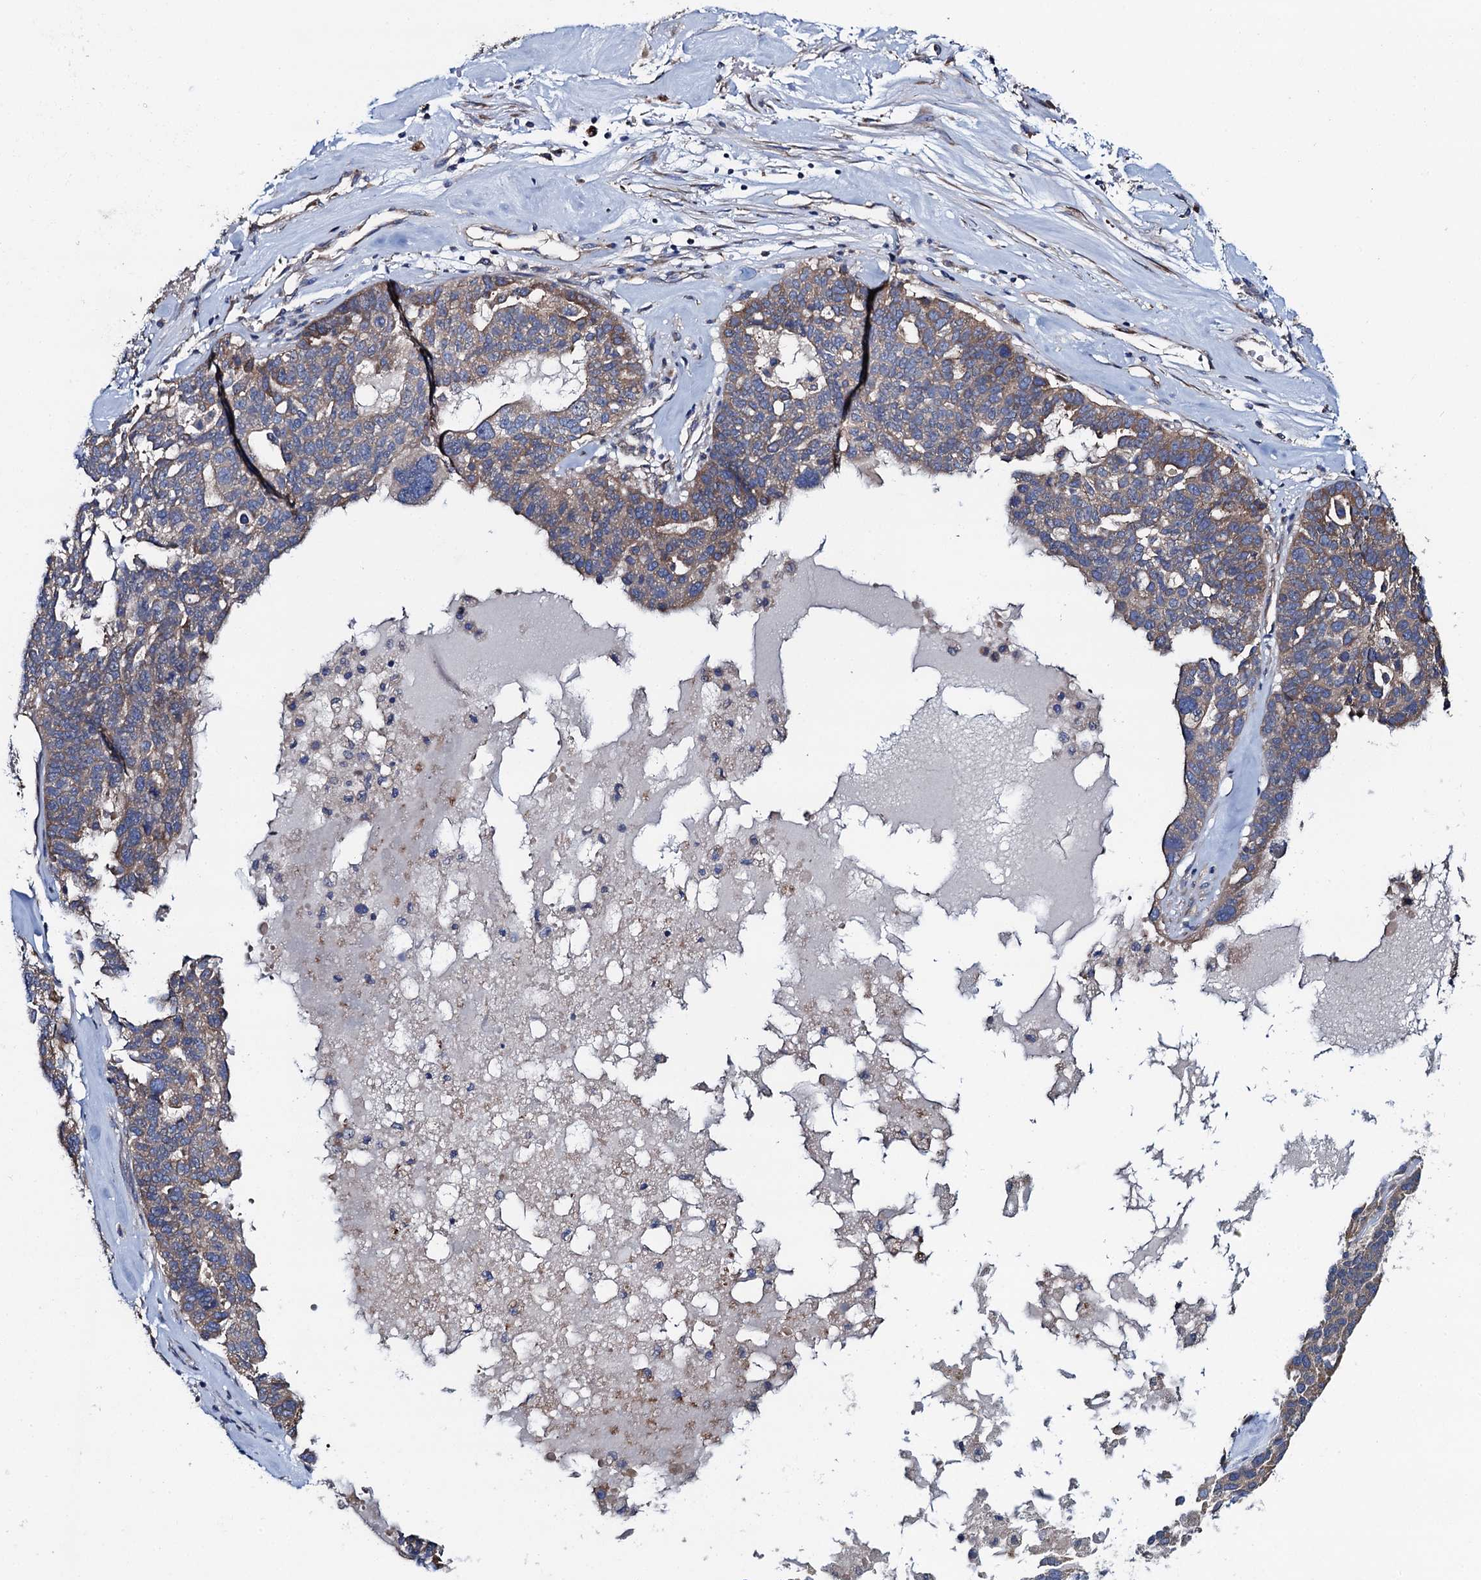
{"staining": {"intensity": "weak", "quantity": "25%-75%", "location": "cytoplasmic/membranous"}, "tissue": "ovarian cancer", "cell_type": "Tumor cells", "image_type": "cancer", "snomed": [{"axis": "morphology", "description": "Cystadenocarcinoma, serous, NOS"}, {"axis": "topography", "description": "Ovary"}], "caption": "An image of human ovarian cancer stained for a protein shows weak cytoplasmic/membranous brown staining in tumor cells. Immunohistochemistry stains the protein in brown and the nuclei are stained blue.", "gene": "ADCY9", "patient": {"sex": "female", "age": 59}}